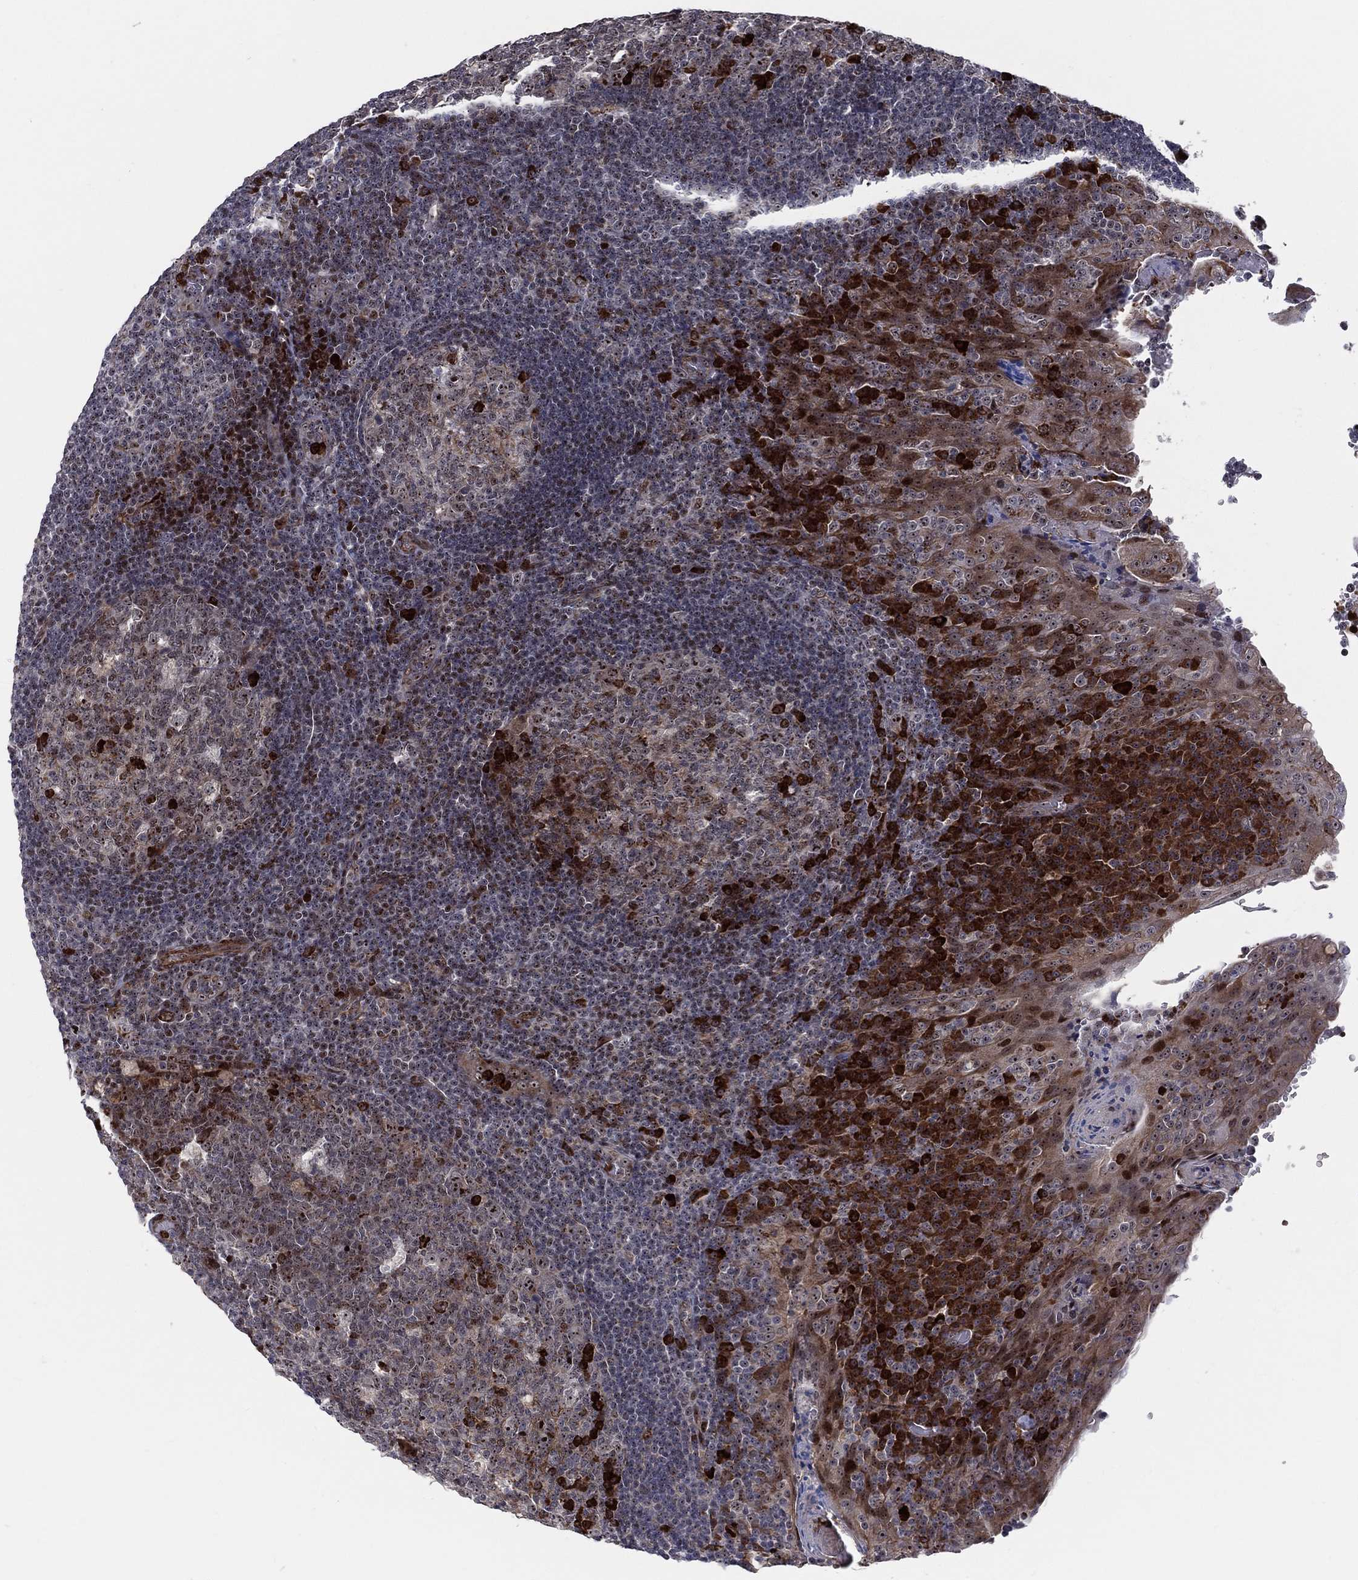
{"staining": {"intensity": "strong", "quantity": "<25%", "location": "cytoplasmic/membranous"}, "tissue": "tonsil", "cell_type": "Germinal center cells", "image_type": "normal", "snomed": [{"axis": "morphology", "description": "Normal tissue, NOS"}, {"axis": "topography", "description": "Tonsil"}], "caption": "High-magnification brightfield microscopy of normal tonsil stained with DAB (3,3'-diaminobenzidine) (brown) and counterstained with hematoxylin (blue). germinal center cells exhibit strong cytoplasmic/membranous positivity is present in approximately<25% of cells.", "gene": "VHL", "patient": {"sex": "male", "age": 17}}